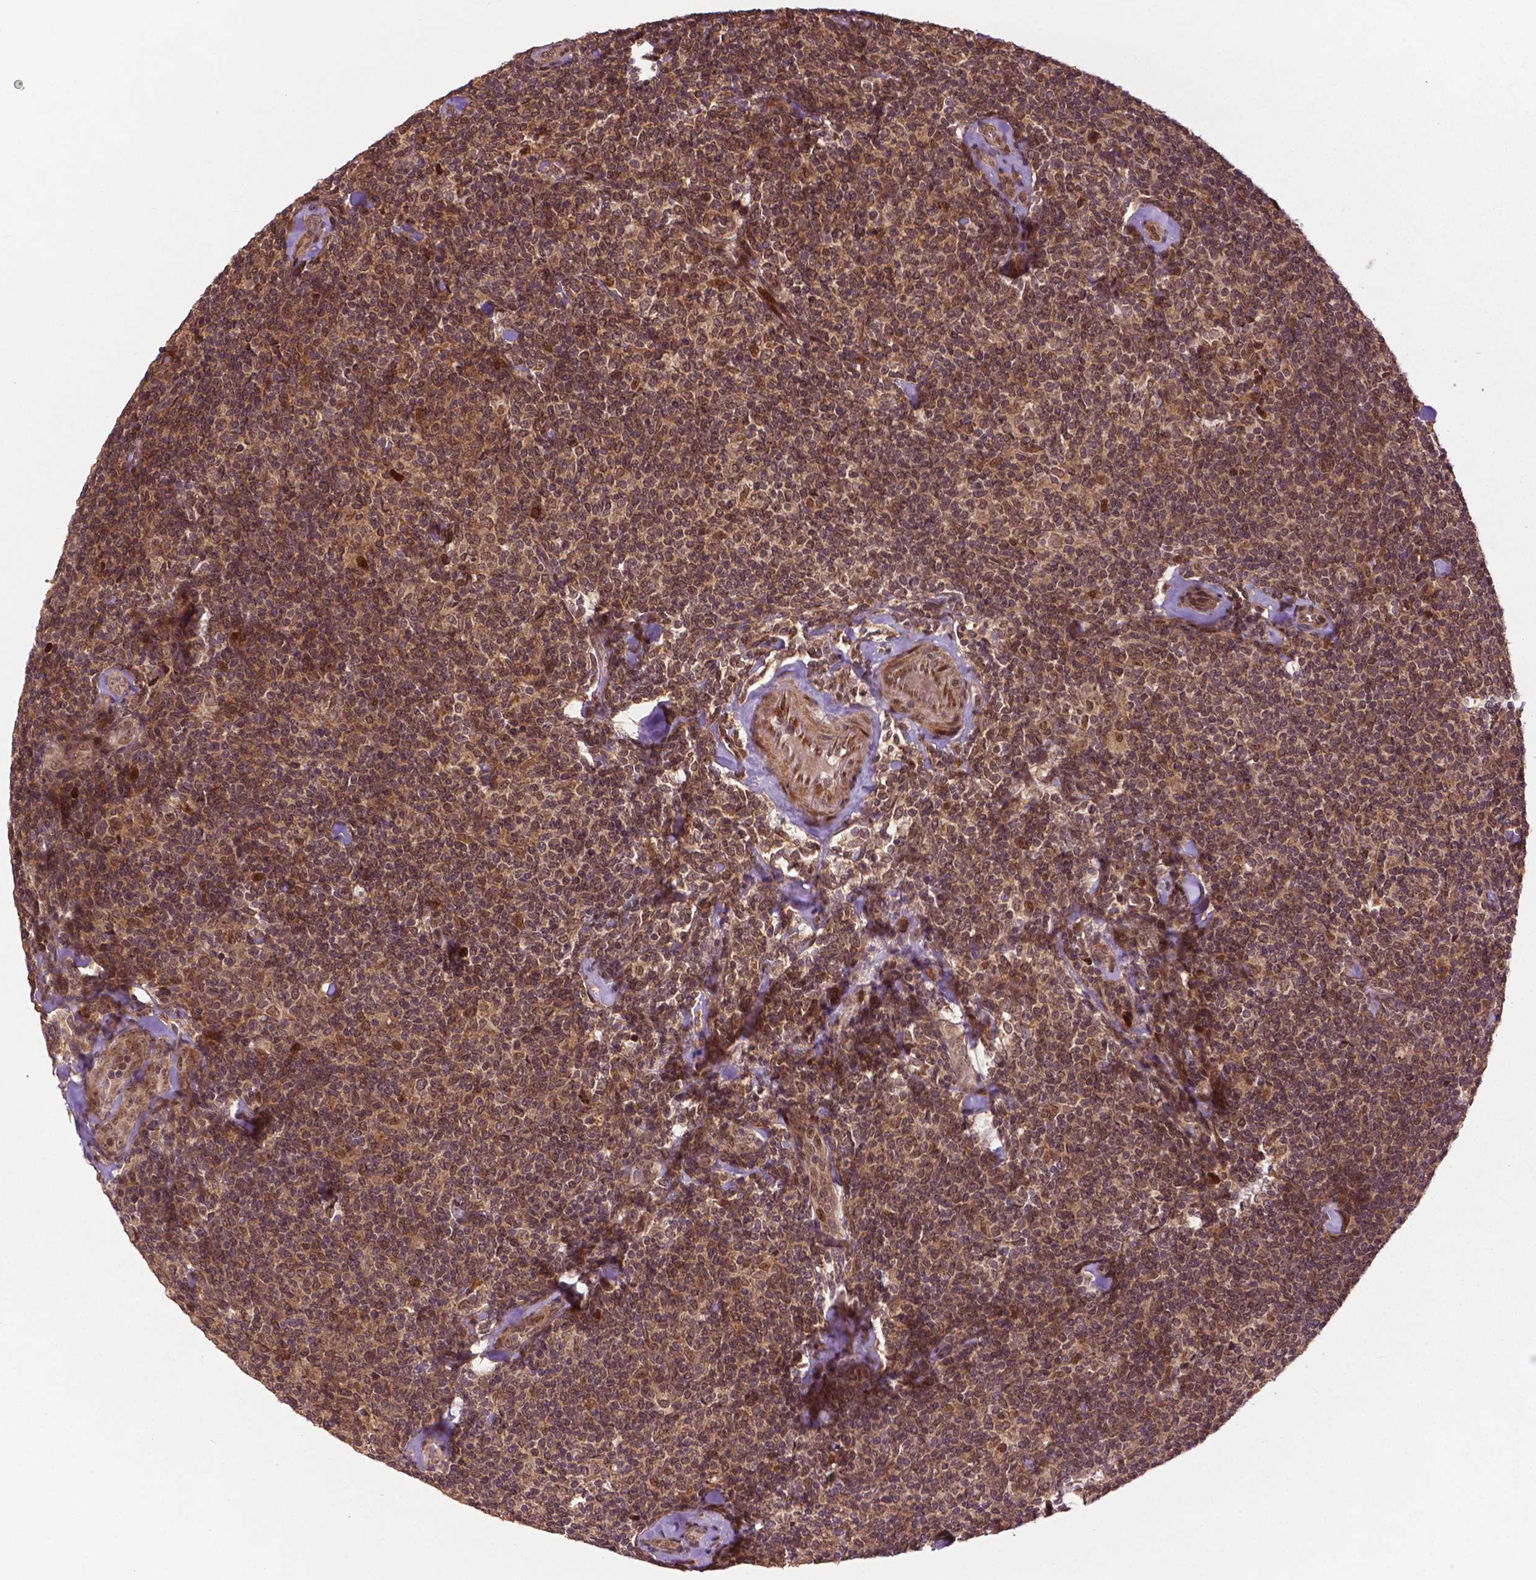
{"staining": {"intensity": "moderate", "quantity": ">75%", "location": "cytoplasmic/membranous,nuclear"}, "tissue": "lymphoma", "cell_type": "Tumor cells", "image_type": "cancer", "snomed": [{"axis": "morphology", "description": "Malignant lymphoma, non-Hodgkin's type, Low grade"}, {"axis": "topography", "description": "Lymph node"}], "caption": "Low-grade malignant lymphoma, non-Hodgkin's type stained with immunohistochemistry (IHC) reveals moderate cytoplasmic/membranous and nuclear staining in approximately >75% of tumor cells. (Brightfield microscopy of DAB IHC at high magnification).", "gene": "TMX2", "patient": {"sex": "female", "age": 56}}